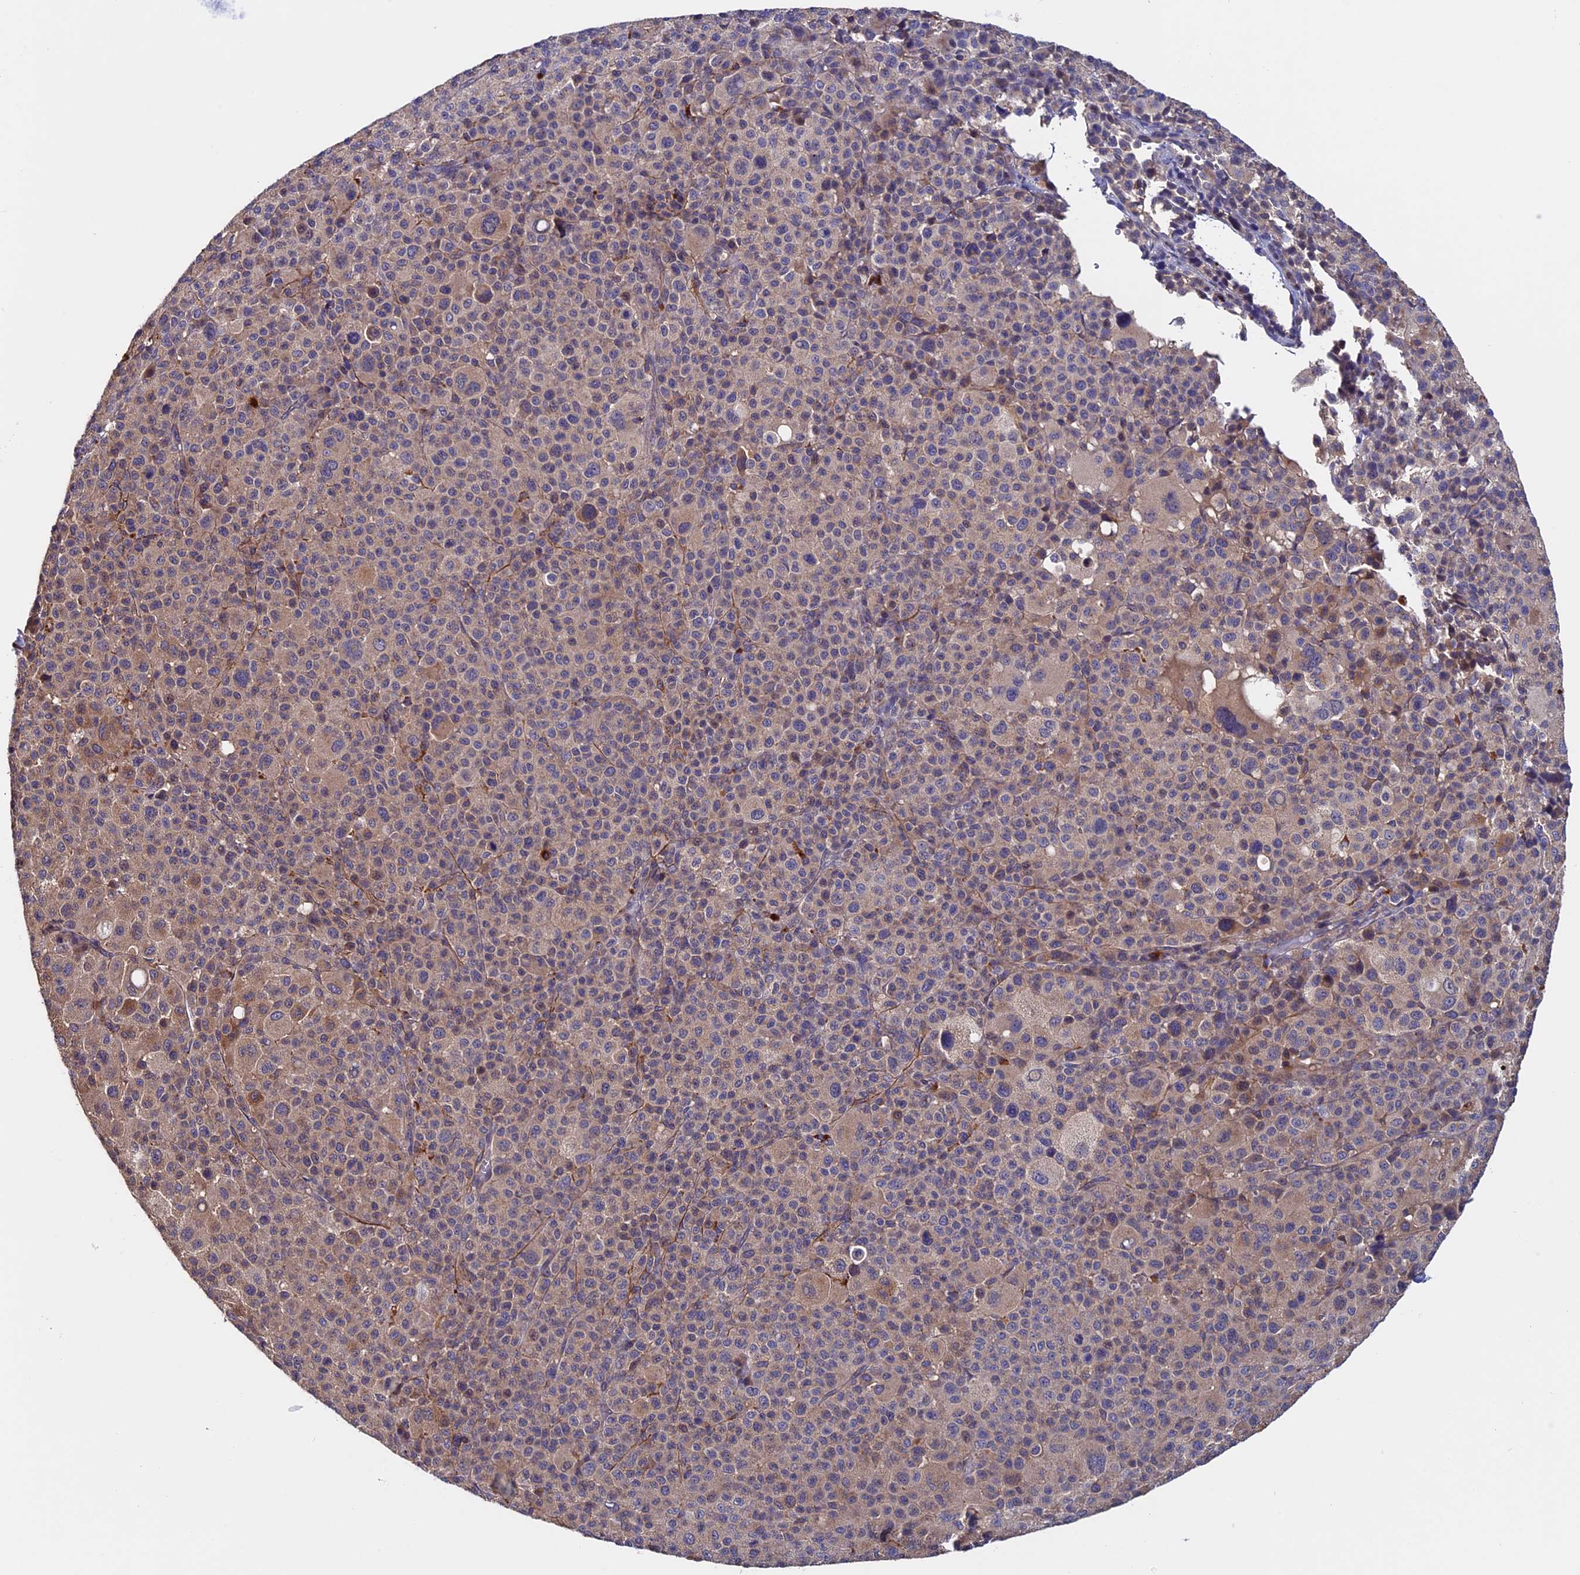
{"staining": {"intensity": "weak", "quantity": "25%-75%", "location": "cytoplasmic/membranous"}, "tissue": "melanoma", "cell_type": "Tumor cells", "image_type": "cancer", "snomed": [{"axis": "morphology", "description": "Malignant melanoma, Metastatic site"}, {"axis": "topography", "description": "Skin"}], "caption": "A high-resolution image shows IHC staining of malignant melanoma (metastatic site), which displays weak cytoplasmic/membranous expression in approximately 25%-75% of tumor cells. The protein of interest is shown in brown color, while the nuclei are stained blue.", "gene": "SLC9A5", "patient": {"sex": "female", "age": 74}}